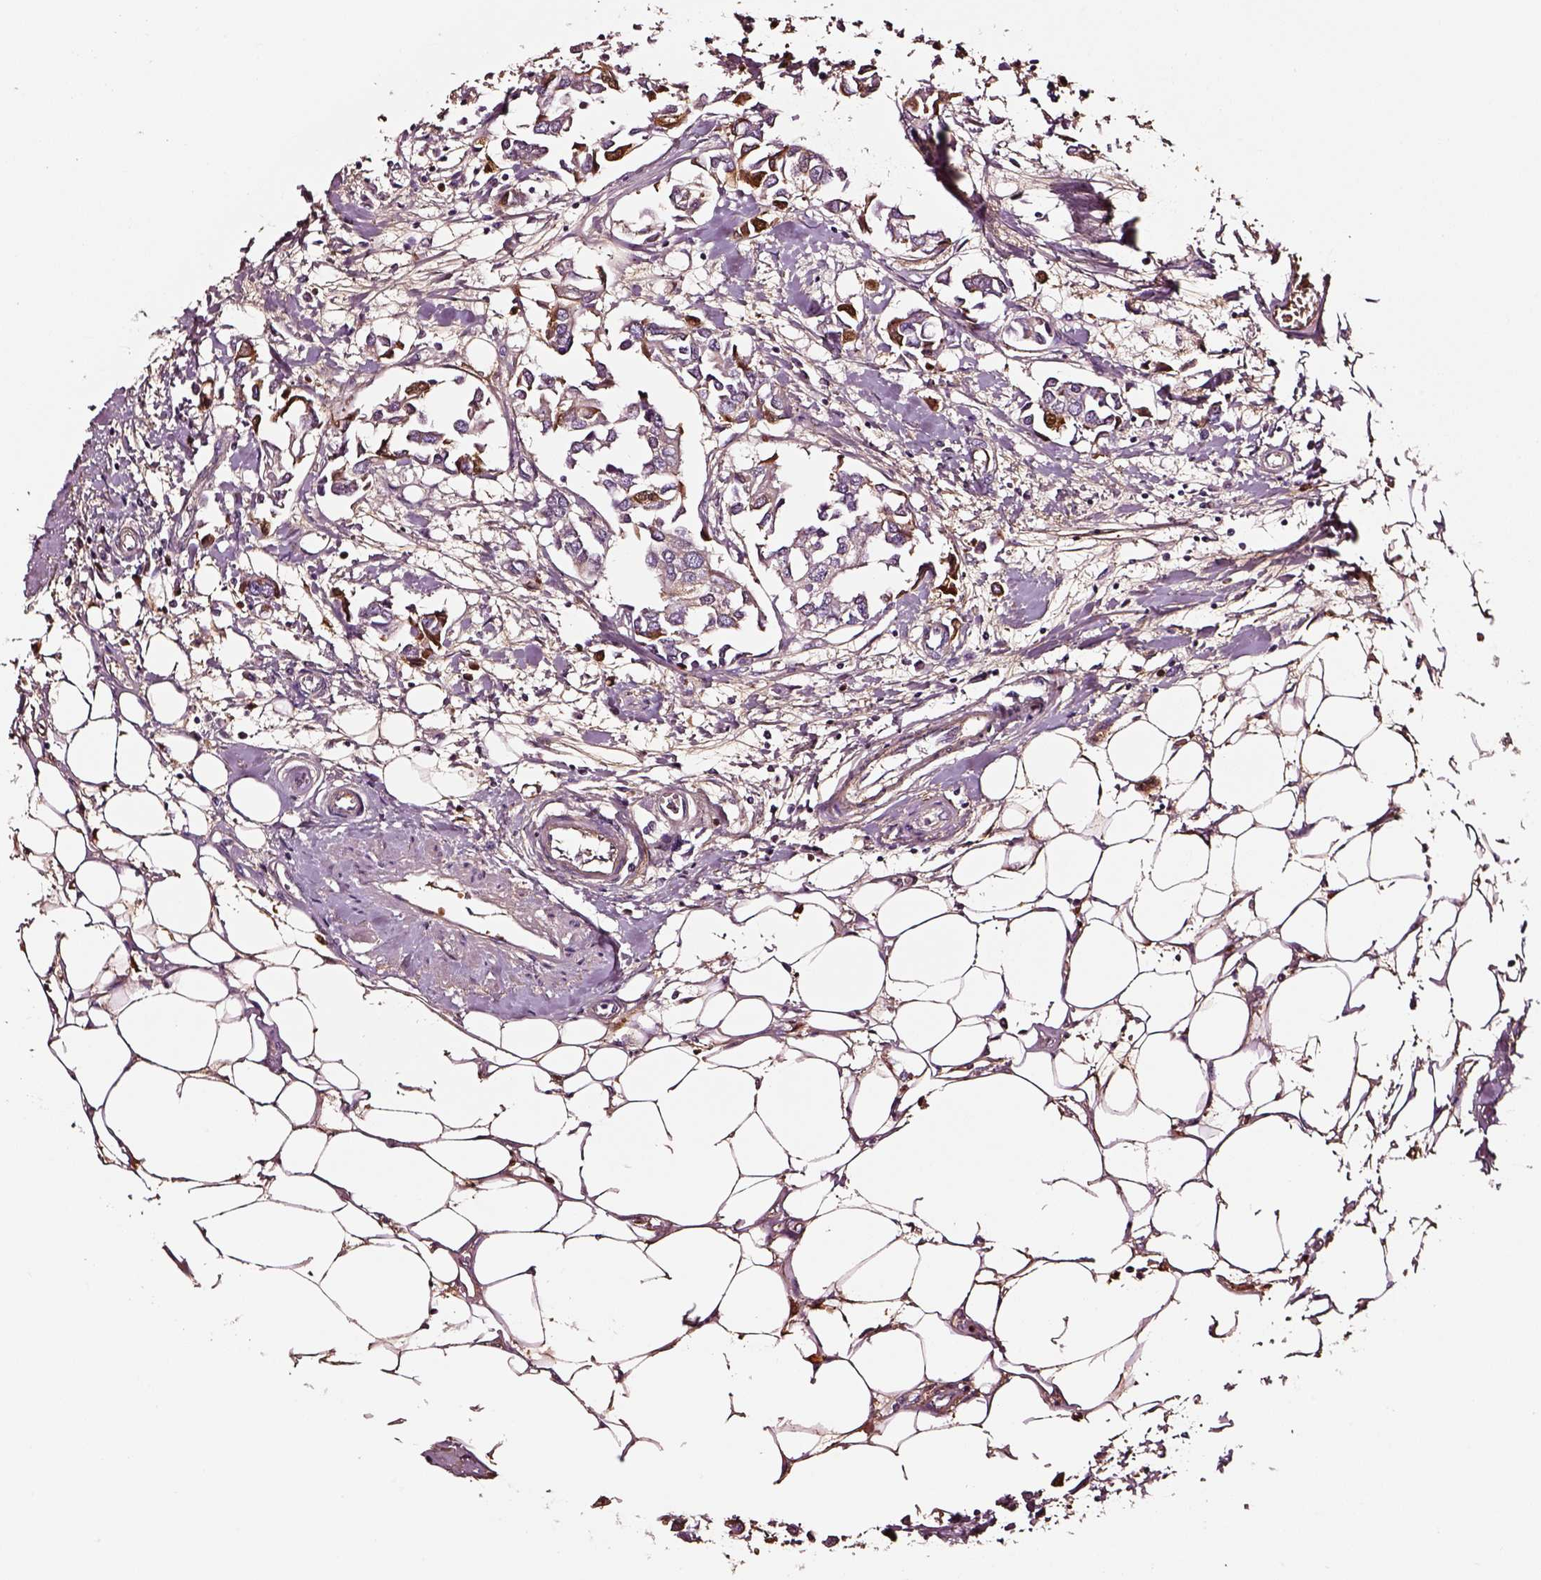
{"staining": {"intensity": "negative", "quantity": "none", "location": "none"}, "tissue": "breast cancer", "cell_type": "Tumor cells", "image_type": "cancer", "snomed": [{"axis": "morphology", "description": "Duct carcinoma"}, {"axis": "topography", "description": "Breast"}], "caption": "The image exhibits no significant positivity in tumor cells of breast cancer (intraductal carcinoma).", "gene": "TF", "patient": {"sex": "female", "age": 83}}